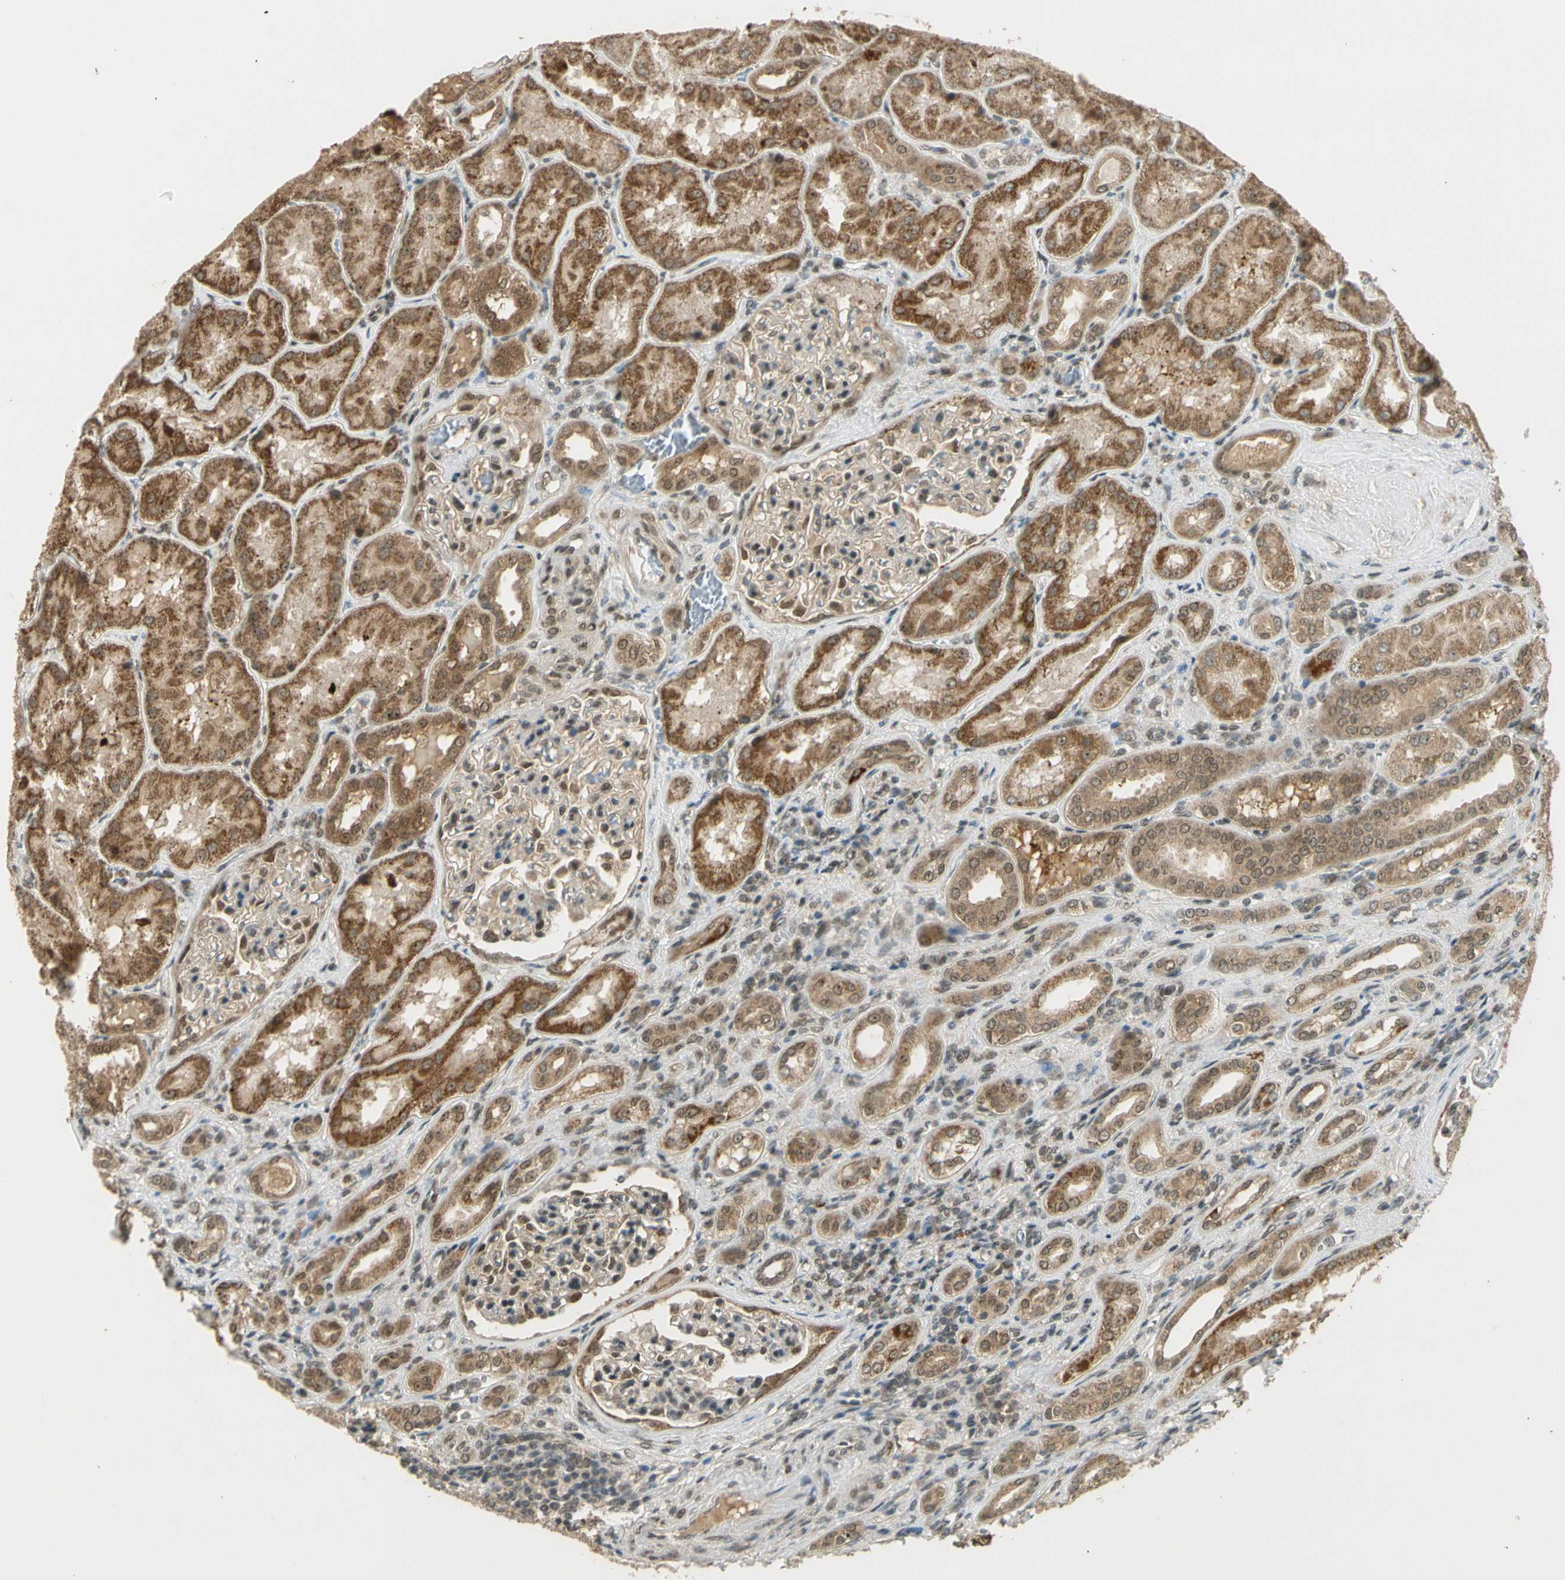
{"staining": {"intensity": "weak", "quantity": "25%-75%", "location": "cytoplasmic/membranous,nuclear"}, "tissue": "kidney", "cell_type": "Cells in glomeruli", "image_type": "normal", "snomed": [{"axis": "morphology", "description": "Normal tissue, NOS"}, {"axis": "topography", "description": "Kidney"}], "caption": "A brown stain shows weak cytoplasmic/membranous,nuclear staining of a protein in cells in glomeruli of unremarkable human kidney.", "gene": "ZNF135", "patient": {"sex": "female", "age": 56}}